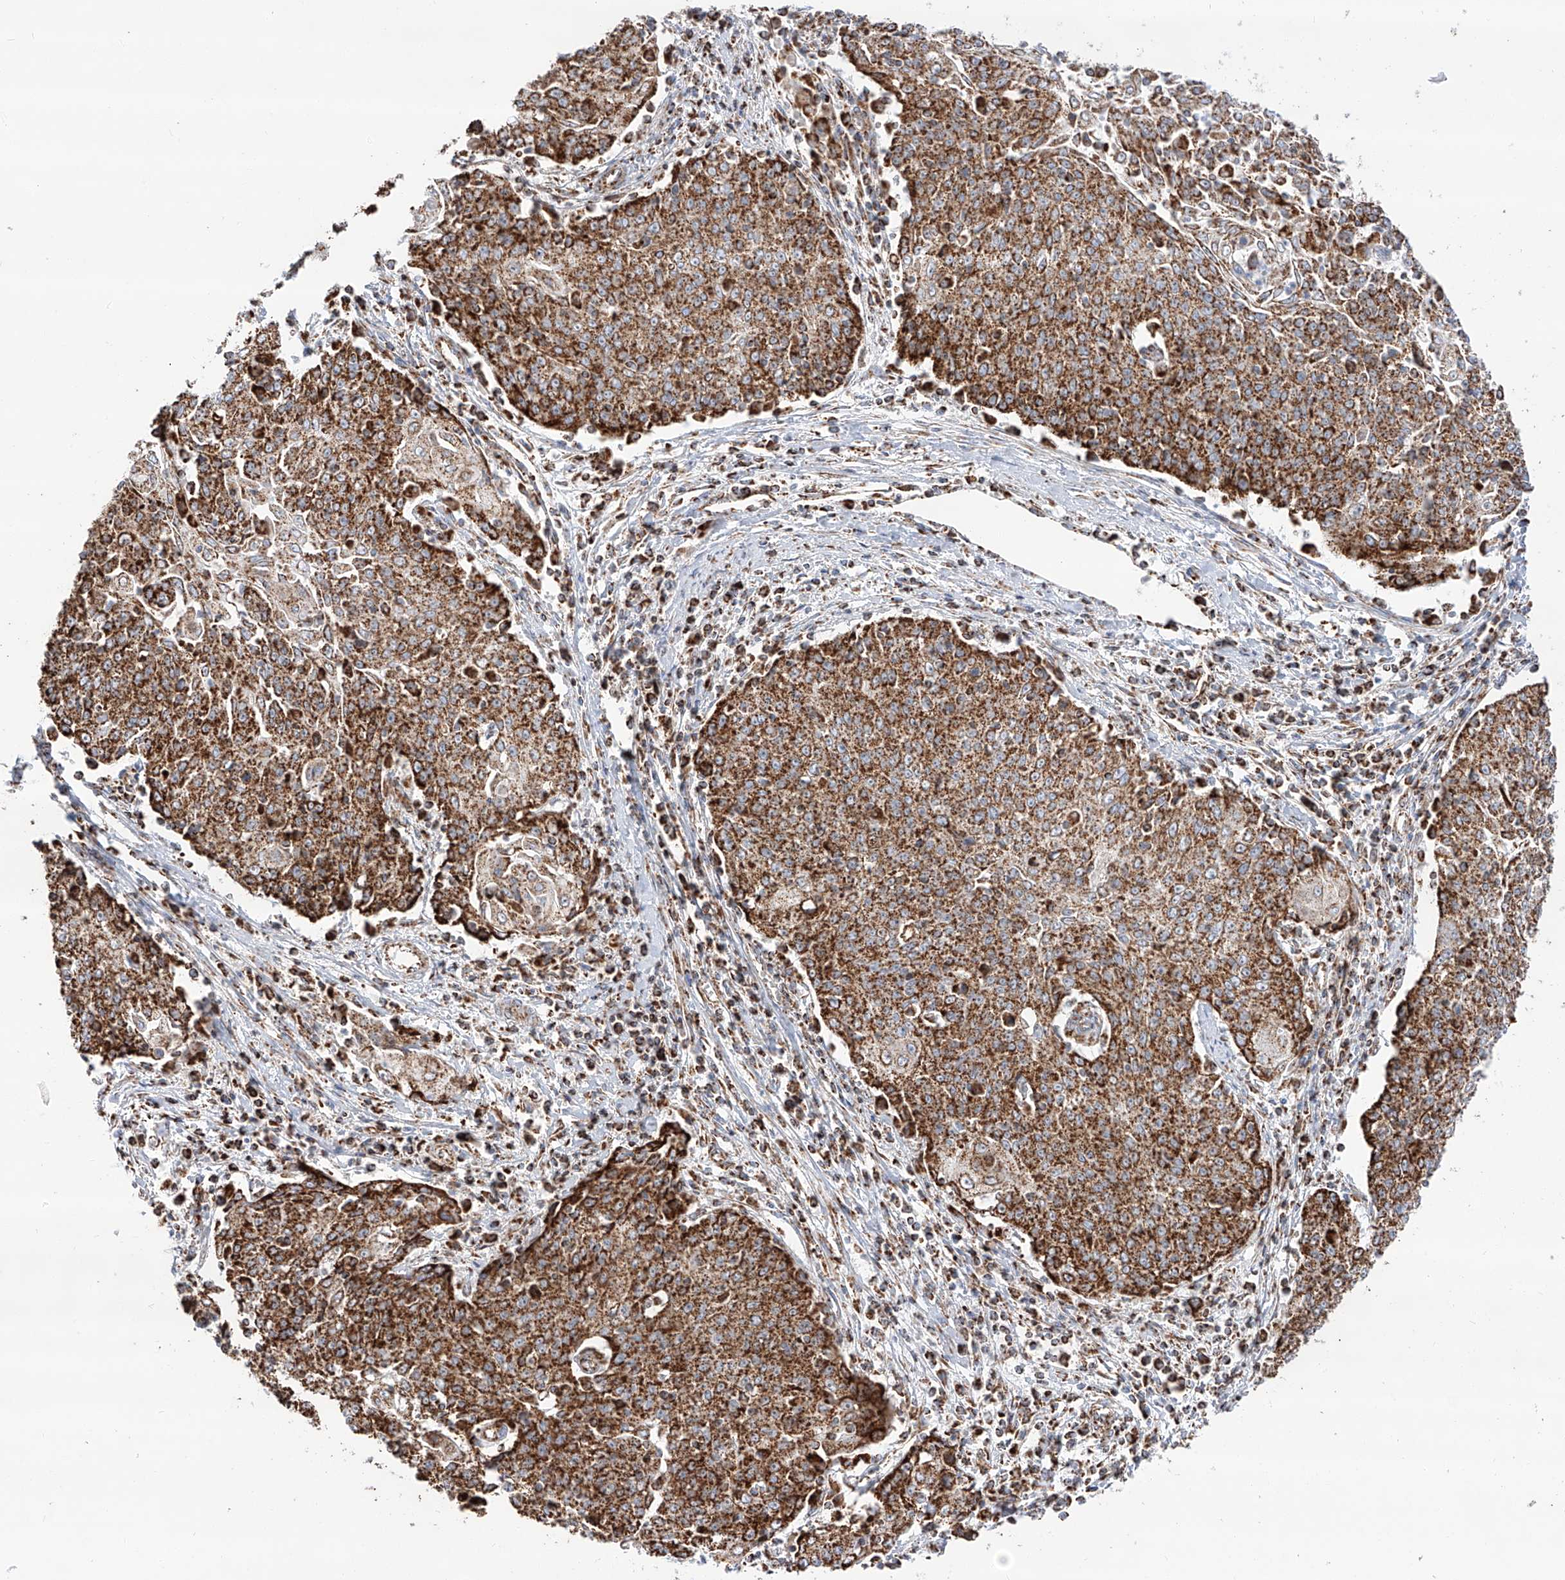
{"staining": {"intensity": "strong", "quantity": ">75%", "location": "cytoplasmic/membranous"}, "tissue": "cervical cancer", "cell_type": "Tumor cells", "image_type": "cancer", "snomed": [{"axis": "morphology", "description": "Squamous cell carcinoma, NOS"}, {"axis": "topography", "description": "Cervix"}], "caption": "Protein staining of cervical squamous cell carcinoma tissue exhibits strong cytoplasmic/membranous expression in about >75% of tumor cells.", "gene": "TTC27", "patient": {"sex": "female", "age": 48}}